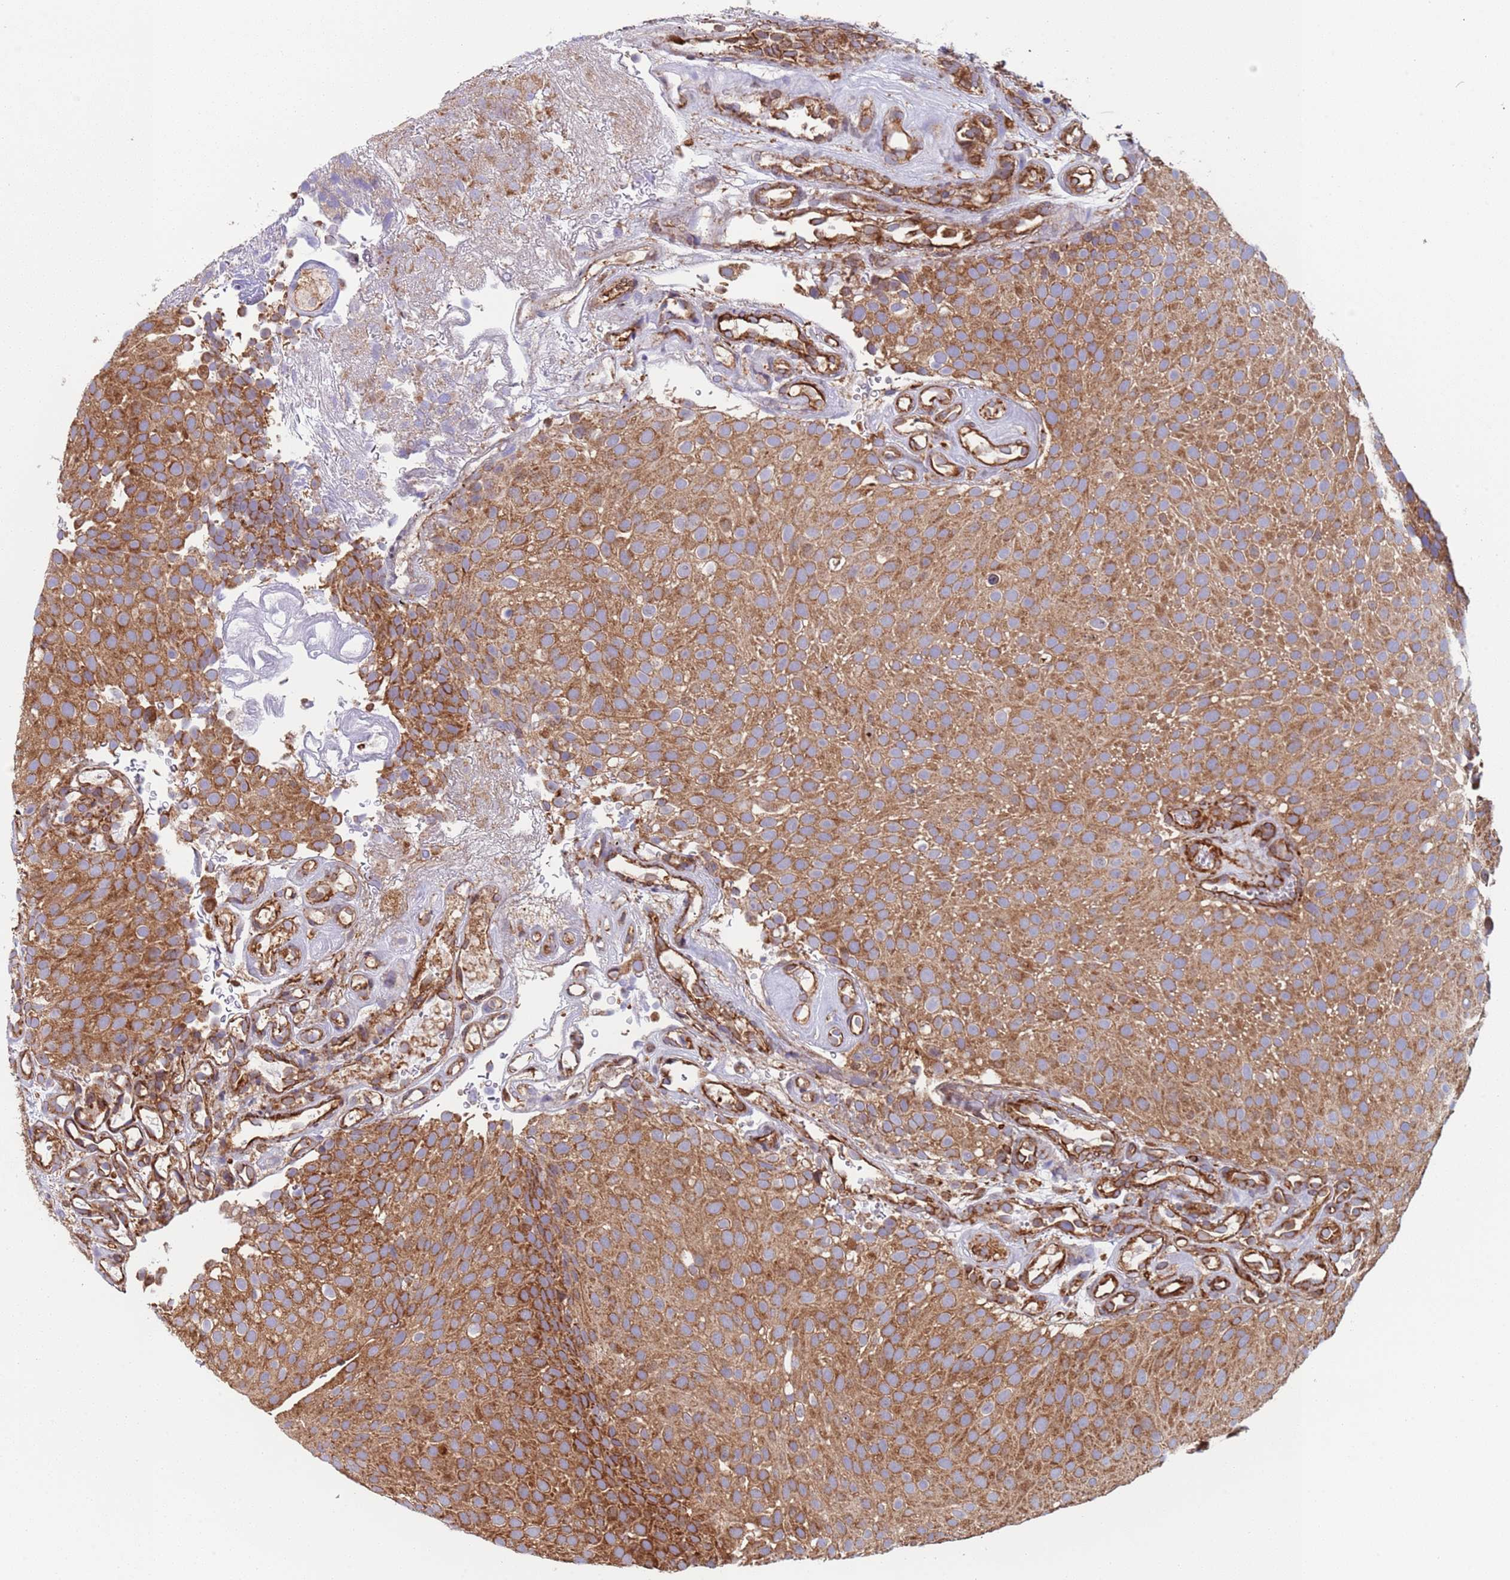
{"staining": {"intensity": "strong", "quantity": ">75%", "location": "cytoplasmic/membranous"}, "tissue": "urothelial cancer", "cell_type": "Tumor cells", "image_type": "cancer", "snomed": [{"axis": "morphology", "description": "Urothelial carcinoma, Low grade"}, {"axis": "topography", "description": "Urinary bladder"}], "caption": "Strong cytoplasmic/membranous staining is appreciated in approximately >75% of tumor cells in urothelial cancer. (Stains: DAB (3,3'-diaminobenzidine) in brown, nuclei in blue, Microscopy: brightfield microscopy at high magnification).", "gene": "NUDT12", "patient": {"sex": "male", "age": 78}}